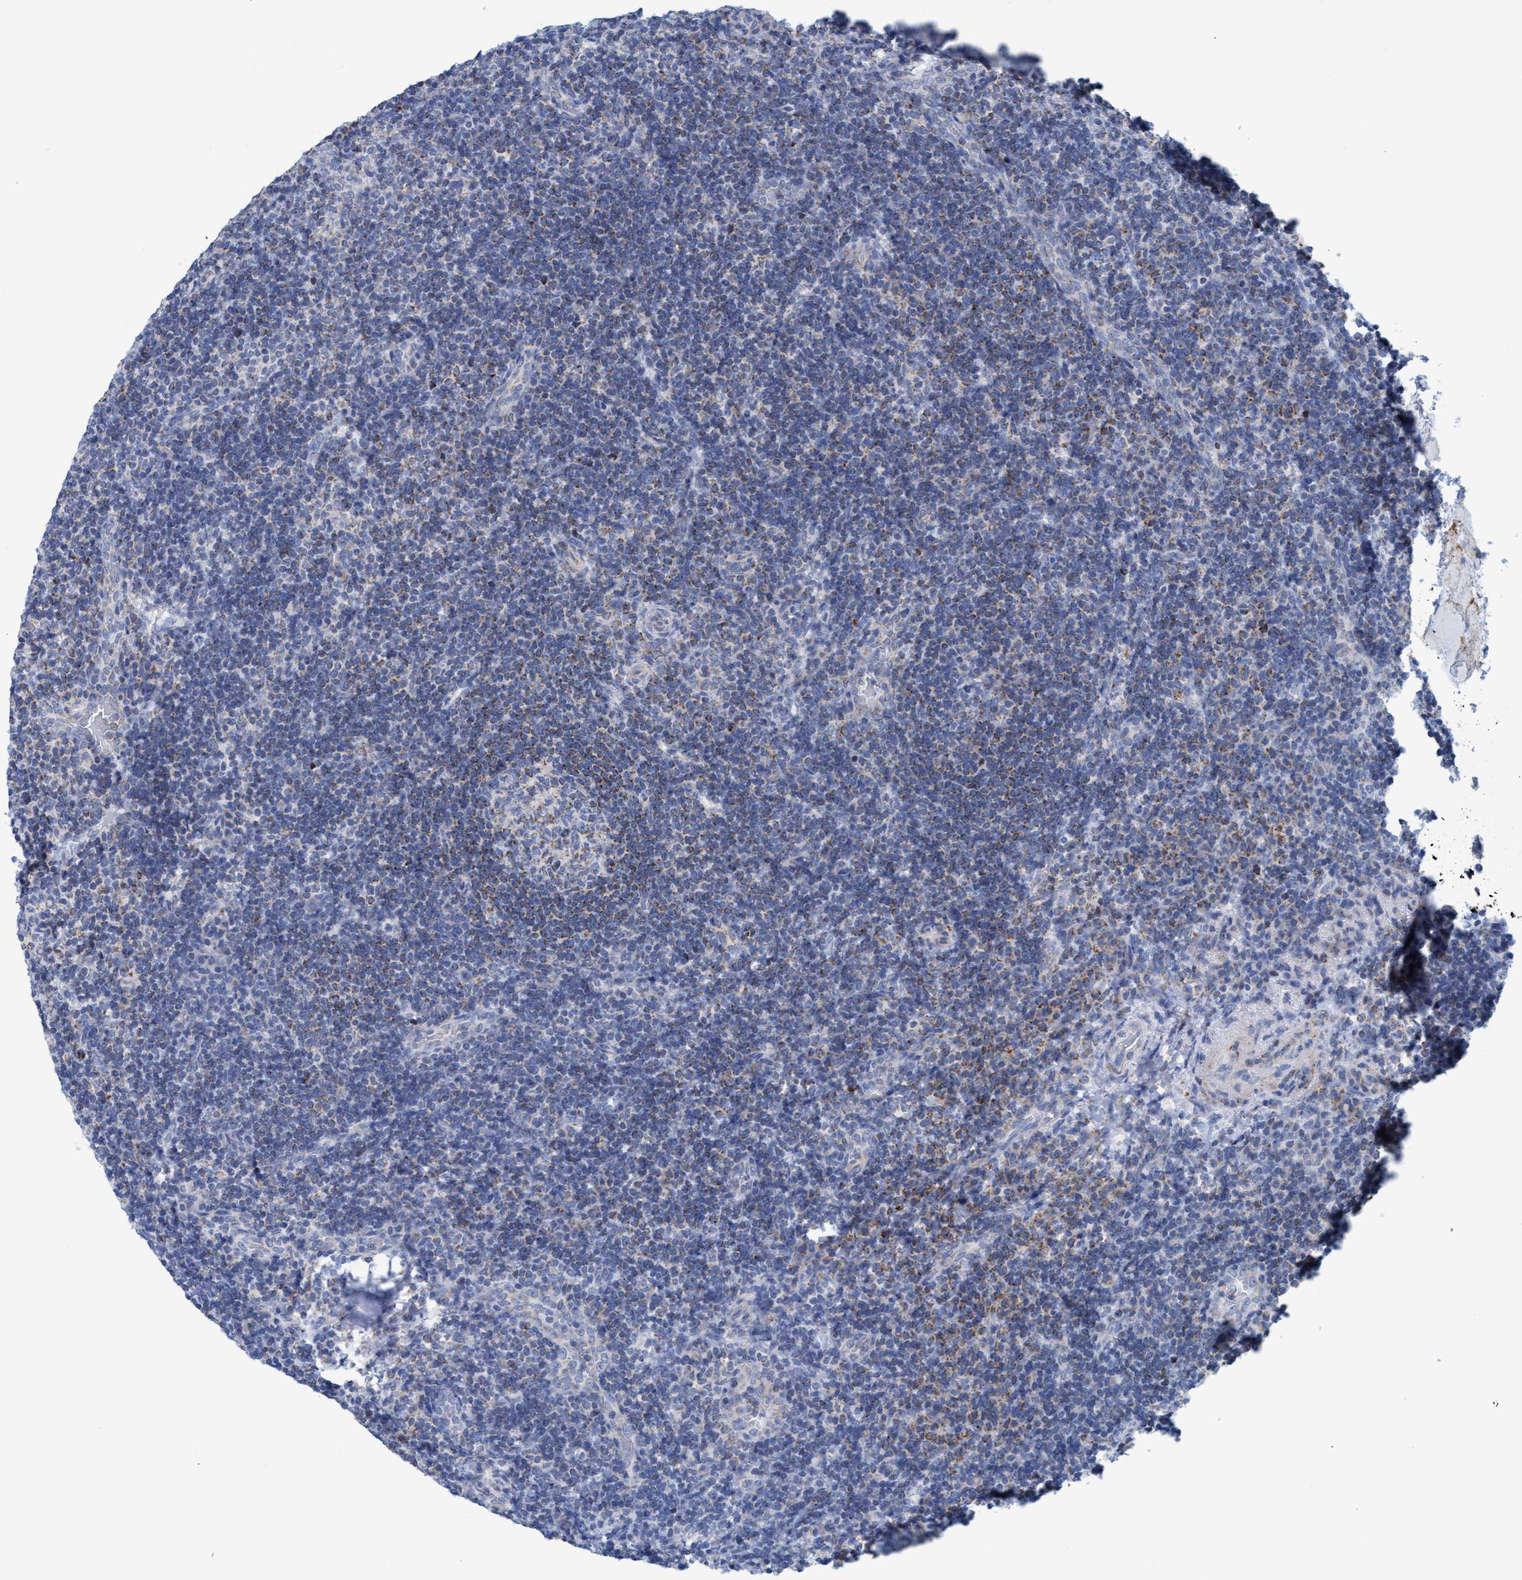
{"staining": {"intensity": "moderate", "quantity": "<25%", "location": "cytoplasmic/membranous"}, "tissue": "lymphoma", "cell_type": "Tumor cells", "image_type": "cancer", "snomed": [{"axis": "morphology", "description": "Malignant lymphoma, non-Hodgkin's type, High grade"}, {"axis": "topography", "description": "Tonsil"}], "caption": "High-grade malignant lymphoma, non-Hodgkin's type stained with immunohistochemistry (IHC) demonstrates moderate cytoplasmic/membranous expression in about <25% of tumor cells. (Stains: DAB in brown, nuclei in blue, Microscopy: brightfield microscopy at high magnification).", "gene": "GGA3", "patient": {"sex": "female", "age": 36}}